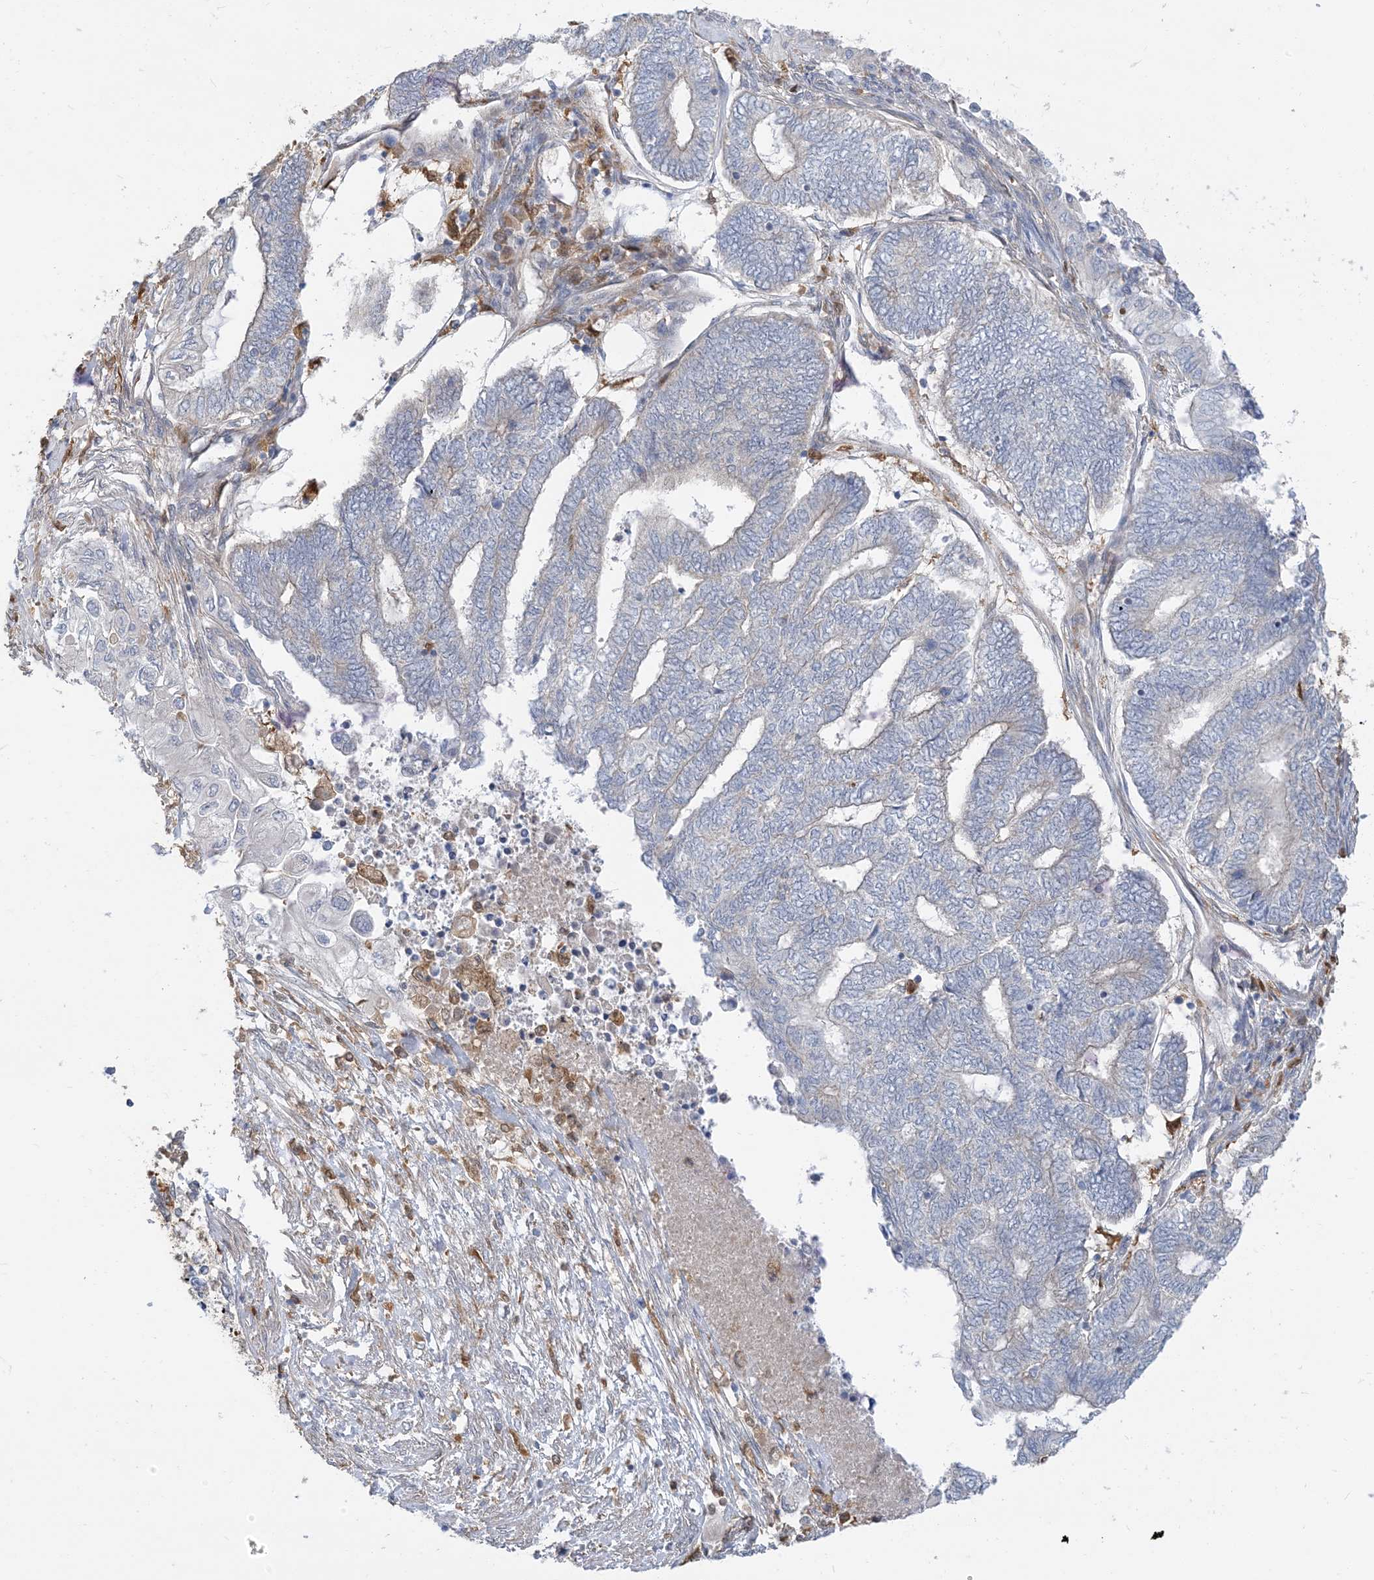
{"staining": {"intensity": "negative", "quantity": "none", "location": "none"}, "tissue": "endometrial cancer", "cell_type": "Tumor cells", "image_type": "cancer", "snomed": [{"axis": "morphology", "description": "Adenocarcinoma, NOS"}, {"axis": "topography", "description": "Uterus"}, {"axis": "topography", "description": "Endometrium"}], "caption": "This is an immunohistochemistry photomicrograph of human endometrial cancer (adenocarcinoma). There is no staining in tumor cells.", "gene": "NAGK", "patient": {"sex": "female", "age": 70}}